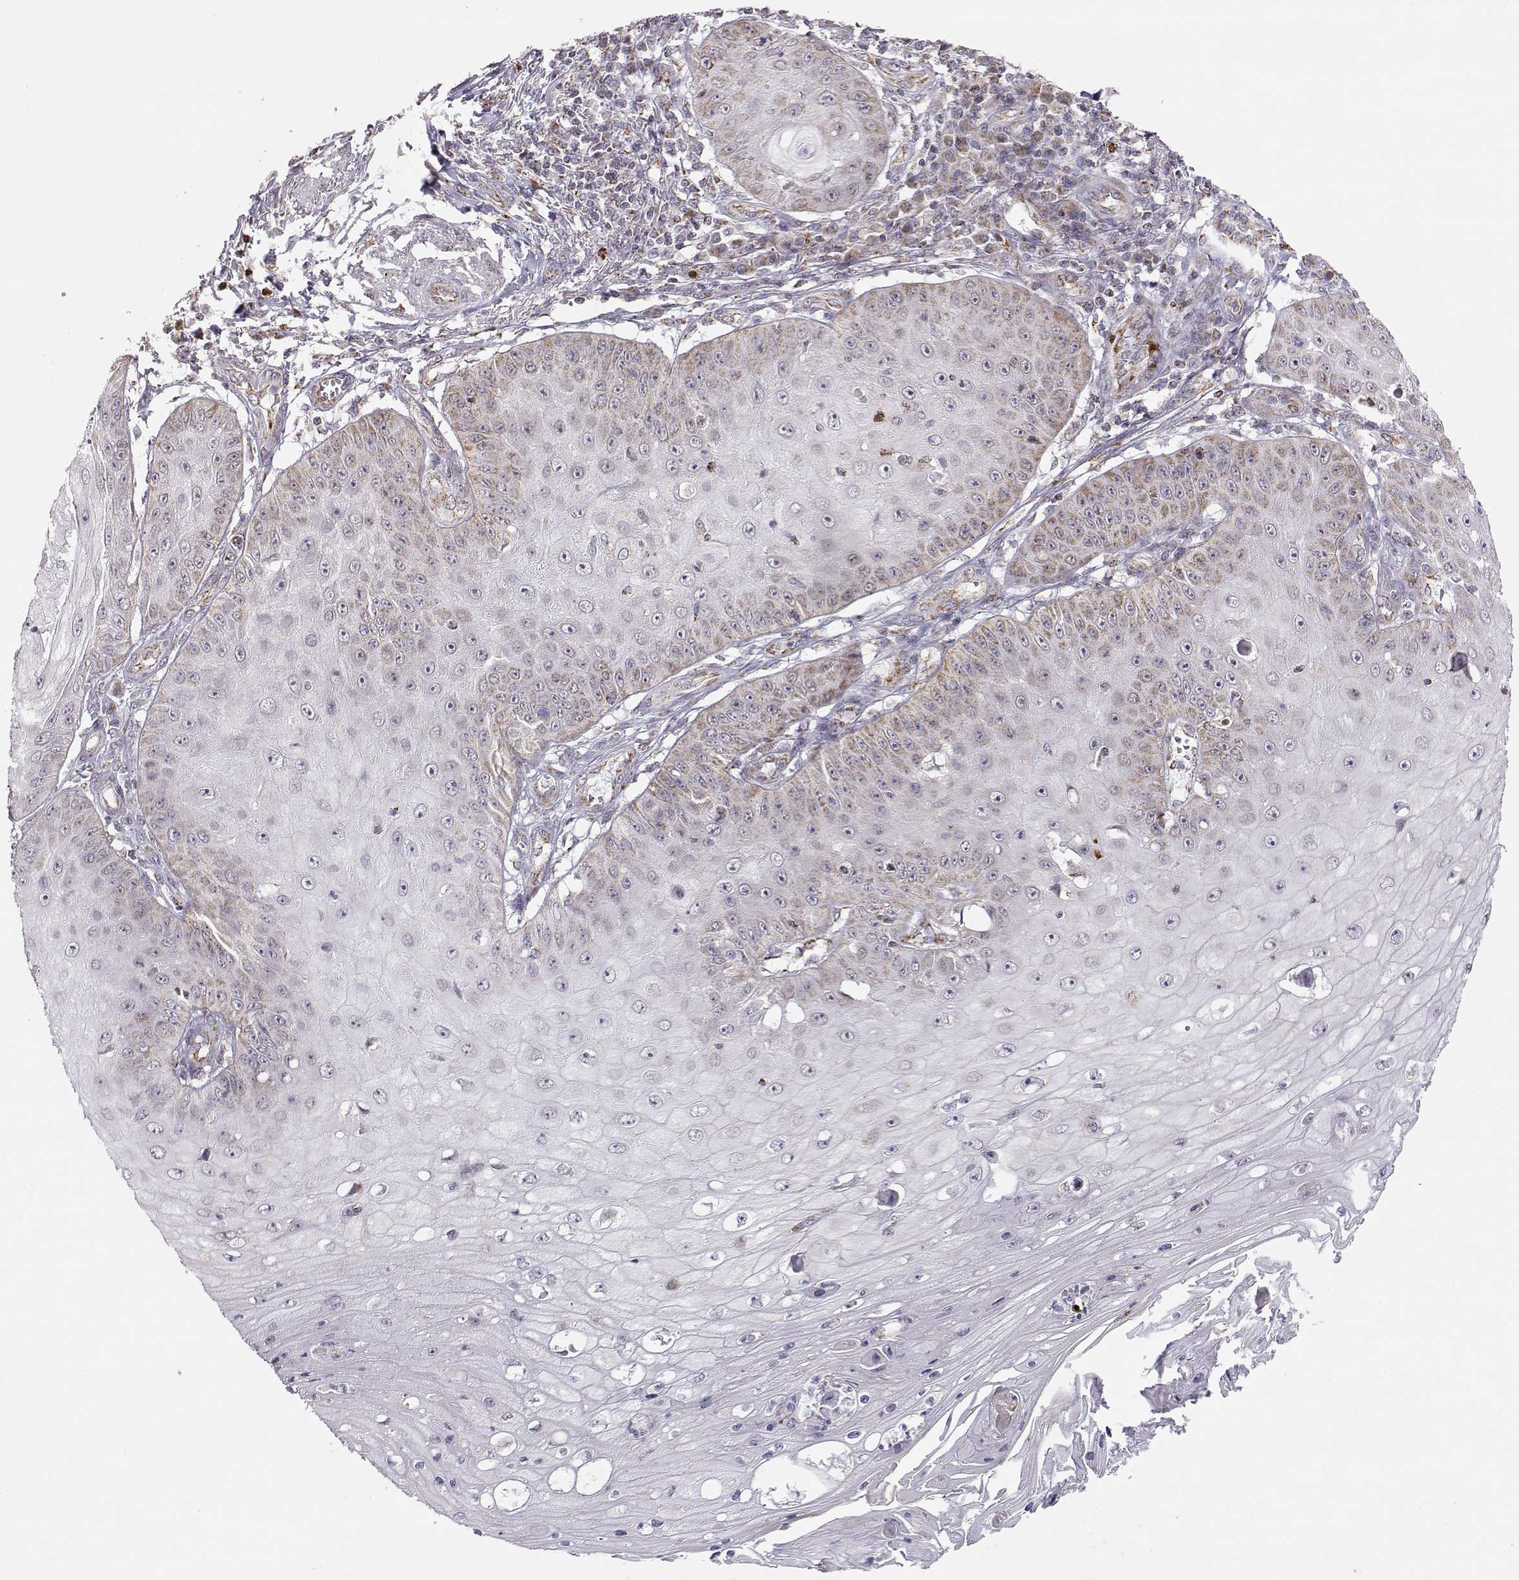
{"staining": {"intensity": "weak", "quantity": "<25%", "location": "cytoplasmic/membranous"}, "tissue": "skin cancer", "cell_type": "Tumor cells", "image_type": "cancer", "snomed": [{"axis": "morphology", "description": "Squamous cell carcinoma, NOS"}, {"axis": "topography", "description": "Skin"}], "caption": "Tumor cells show no significant protein expression in skin squamous cell carcinoma.", "gene": "EXOG", "patient": {"sex": "male", "age": 70}}